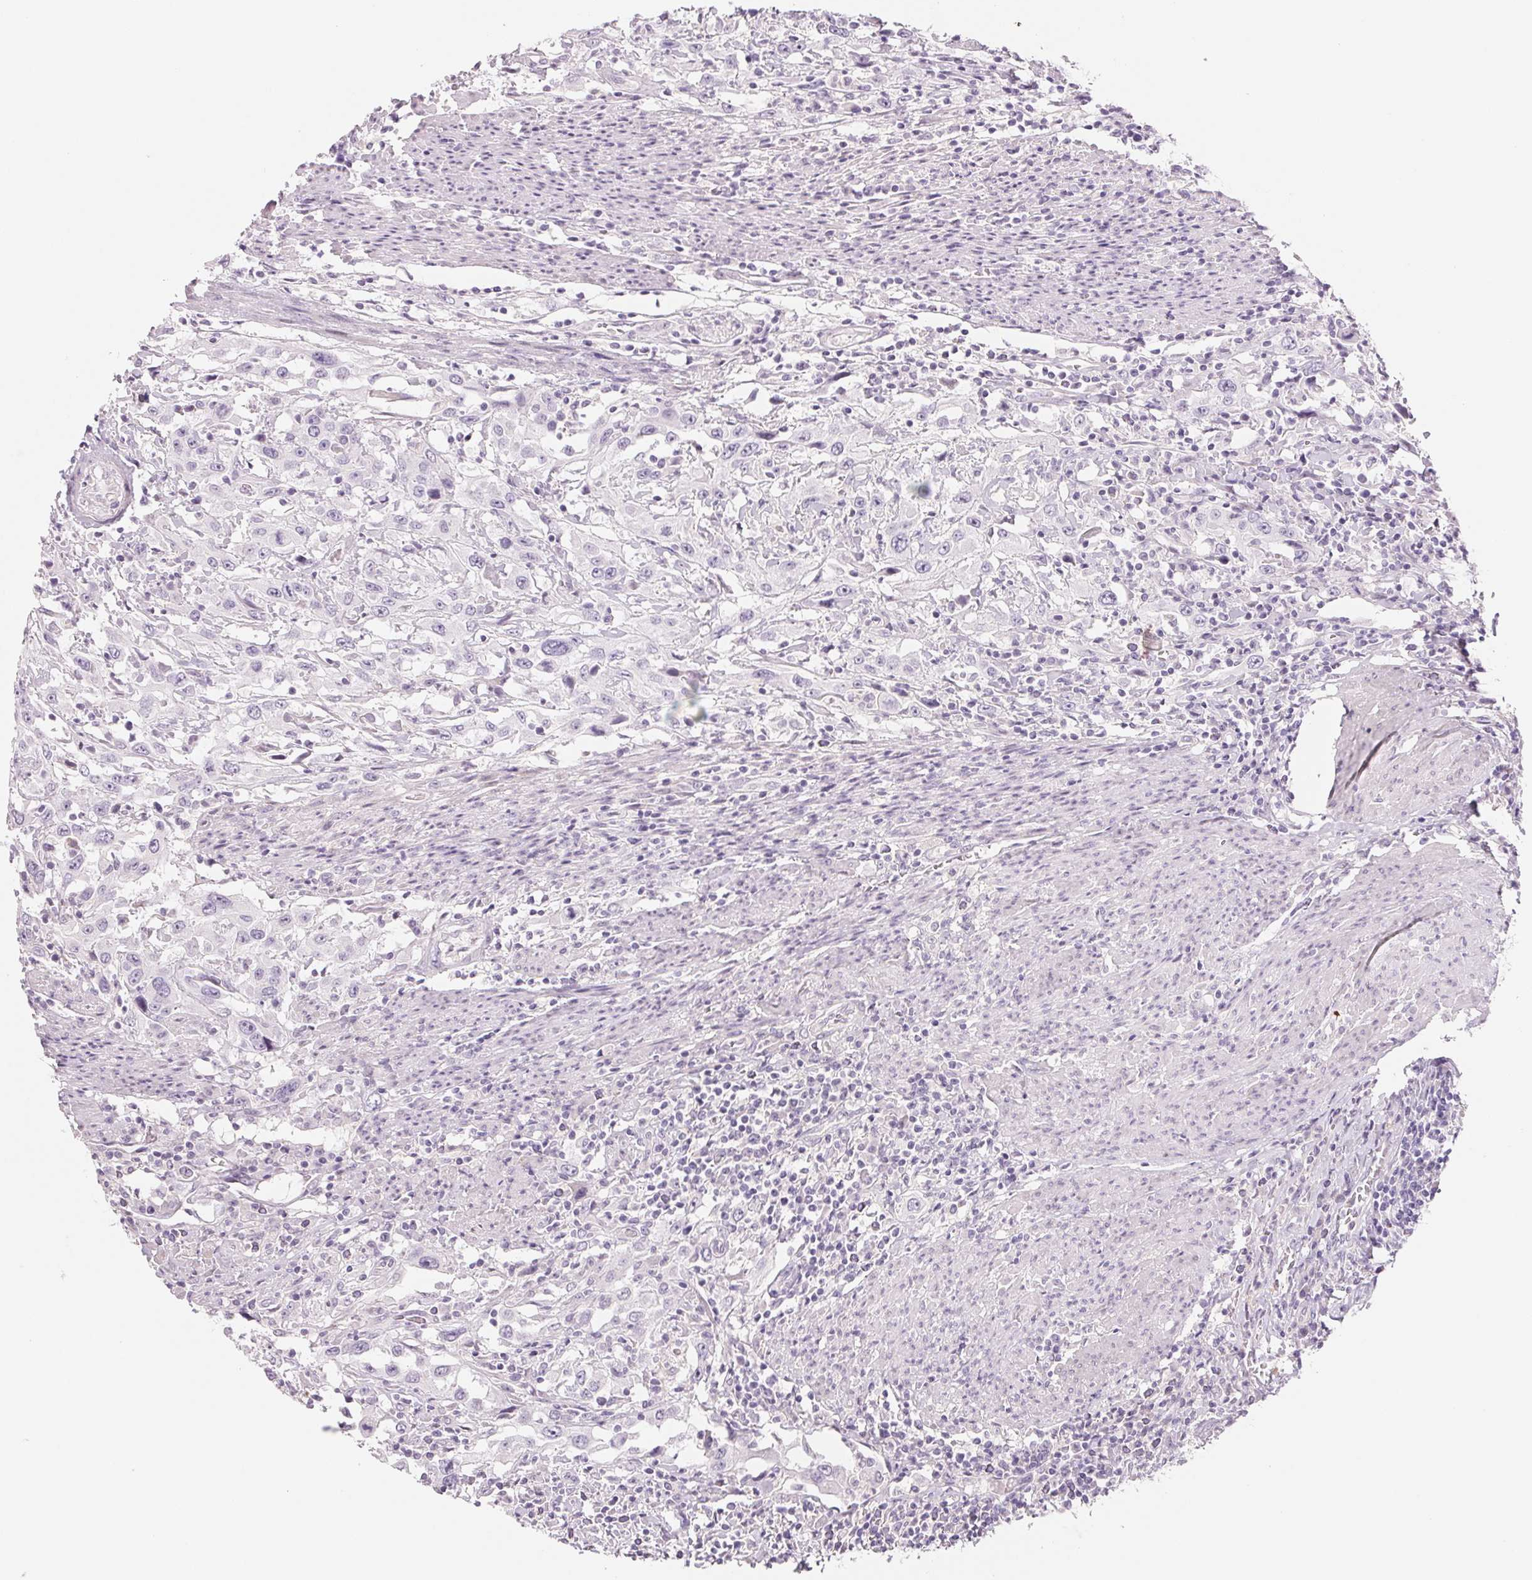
{"staining": {"intensity": "negative", "quantity": "none", "location": "none"}, "tissue": "urothelial cancer", "cell_type": "Tumor cells", "image_type": "cancer", "snomed": [{"axis": "morphology", "description": "Urothelial carcinoma, High grade"}, {"axis": "topography", "description": "Urinary bladder"}], "caption": "A high-resolution histopathology image shows immunohistochemistry staining of urothelial cancer, which displays no significant staining in tumor cells.", "gene": "CCDC168", "patient": {"sex": "male", "age": 61}}